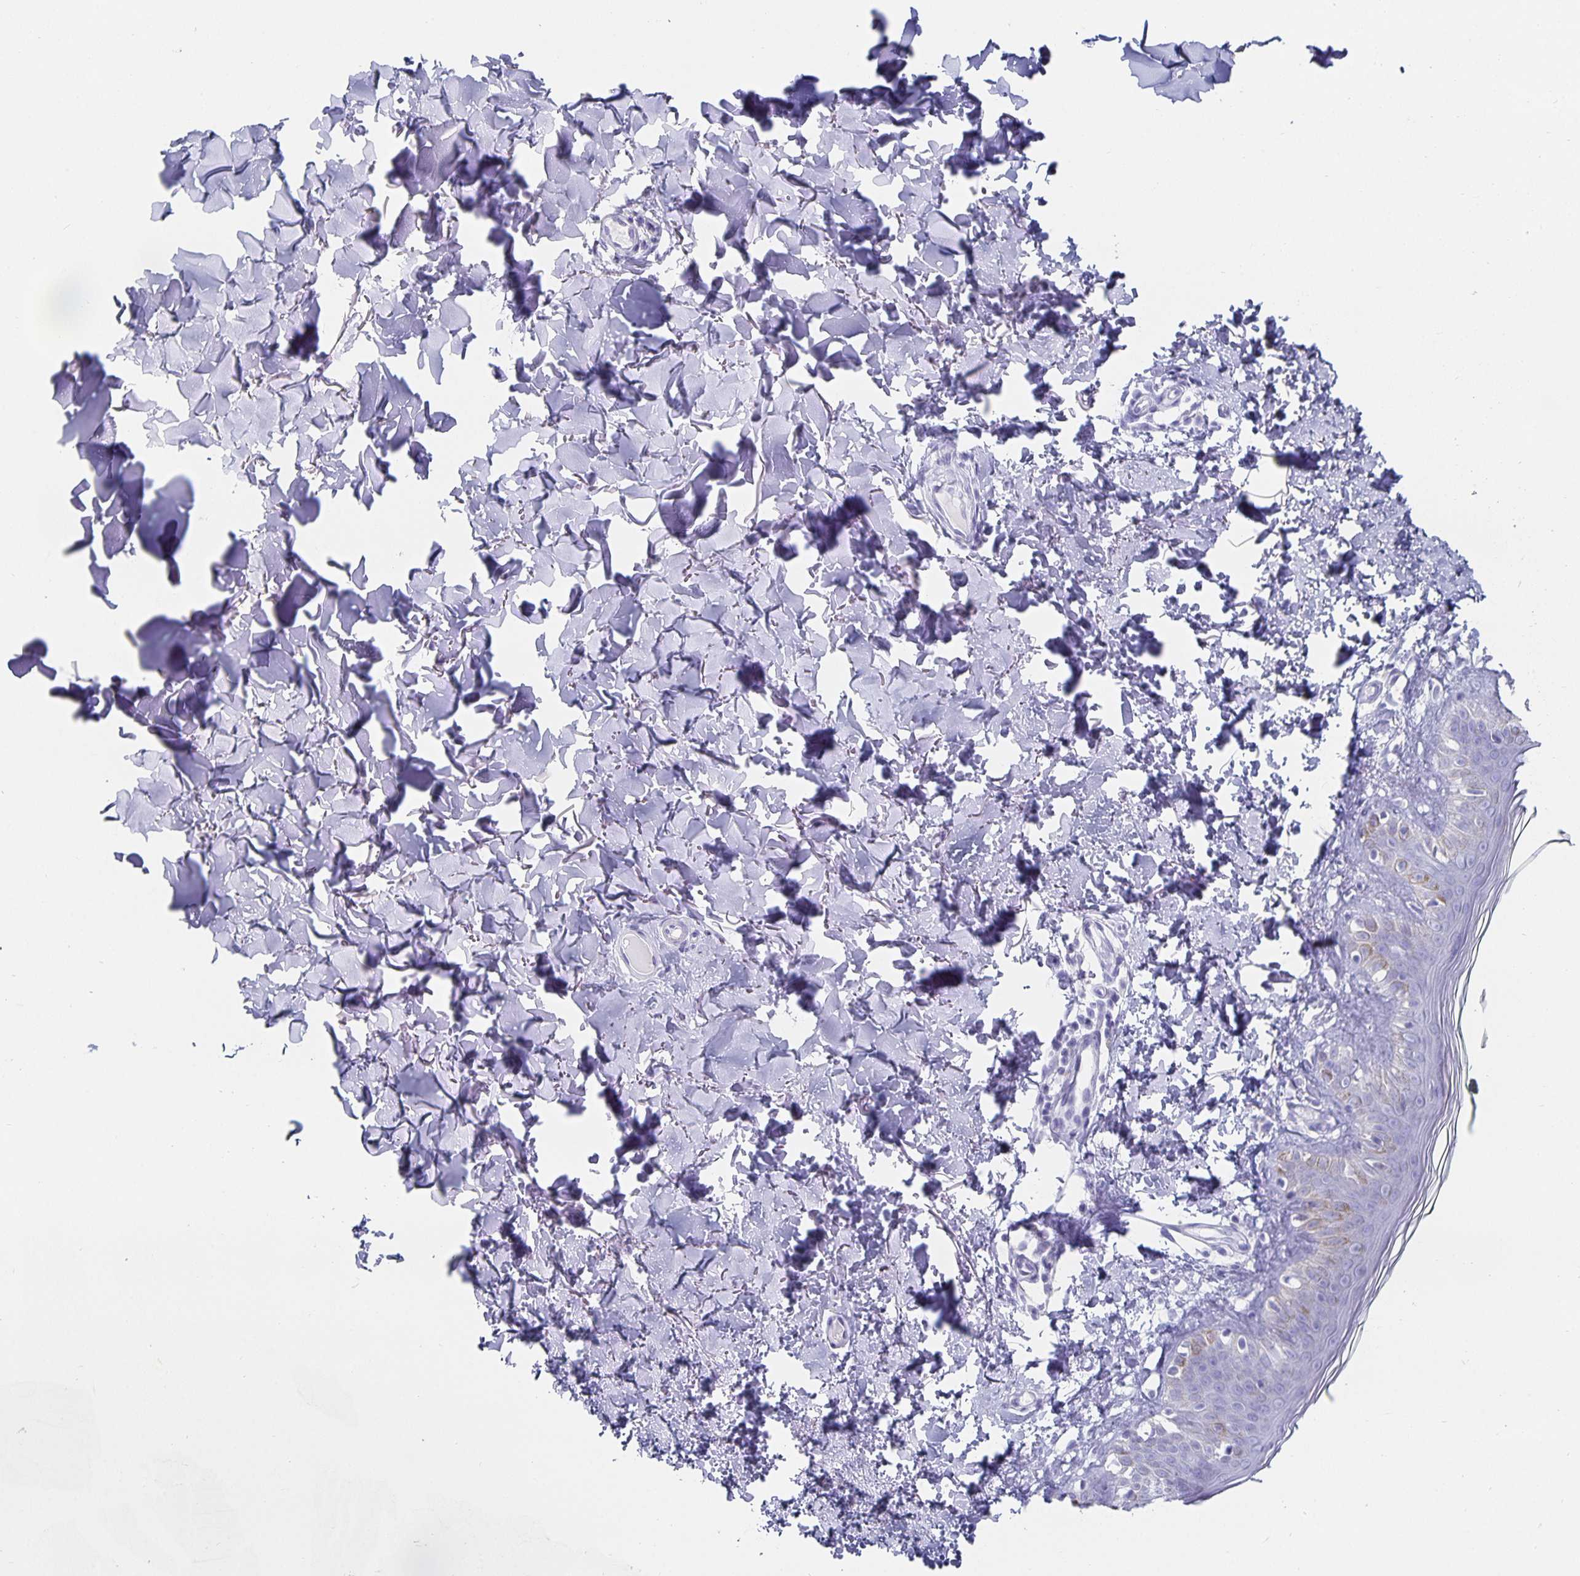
{"staining": {"intensity": "negative", "quantity": "none", "location": "none"}, "tissue": "skin", "cell_type": "Fibroblasts", "image_type": "normal", "snomed": [{"axis": "morphology", "description": "Normal tissue, NOS"}, {"axis": "topography", "description": "Skin"}, {"axis": "topography", "description": "Peripheral nerve tissue"}], "caption": "This is a photomicrograph of immunohistochemistry (IHC) staining of benign skin, which shows no expression in fibroblasts. (Brightfield microscopy of DAB immunohistochemistry (IHC) at high magnification).", "gene": "CHGA", "patient": {"sex": "female", "age": 45}}